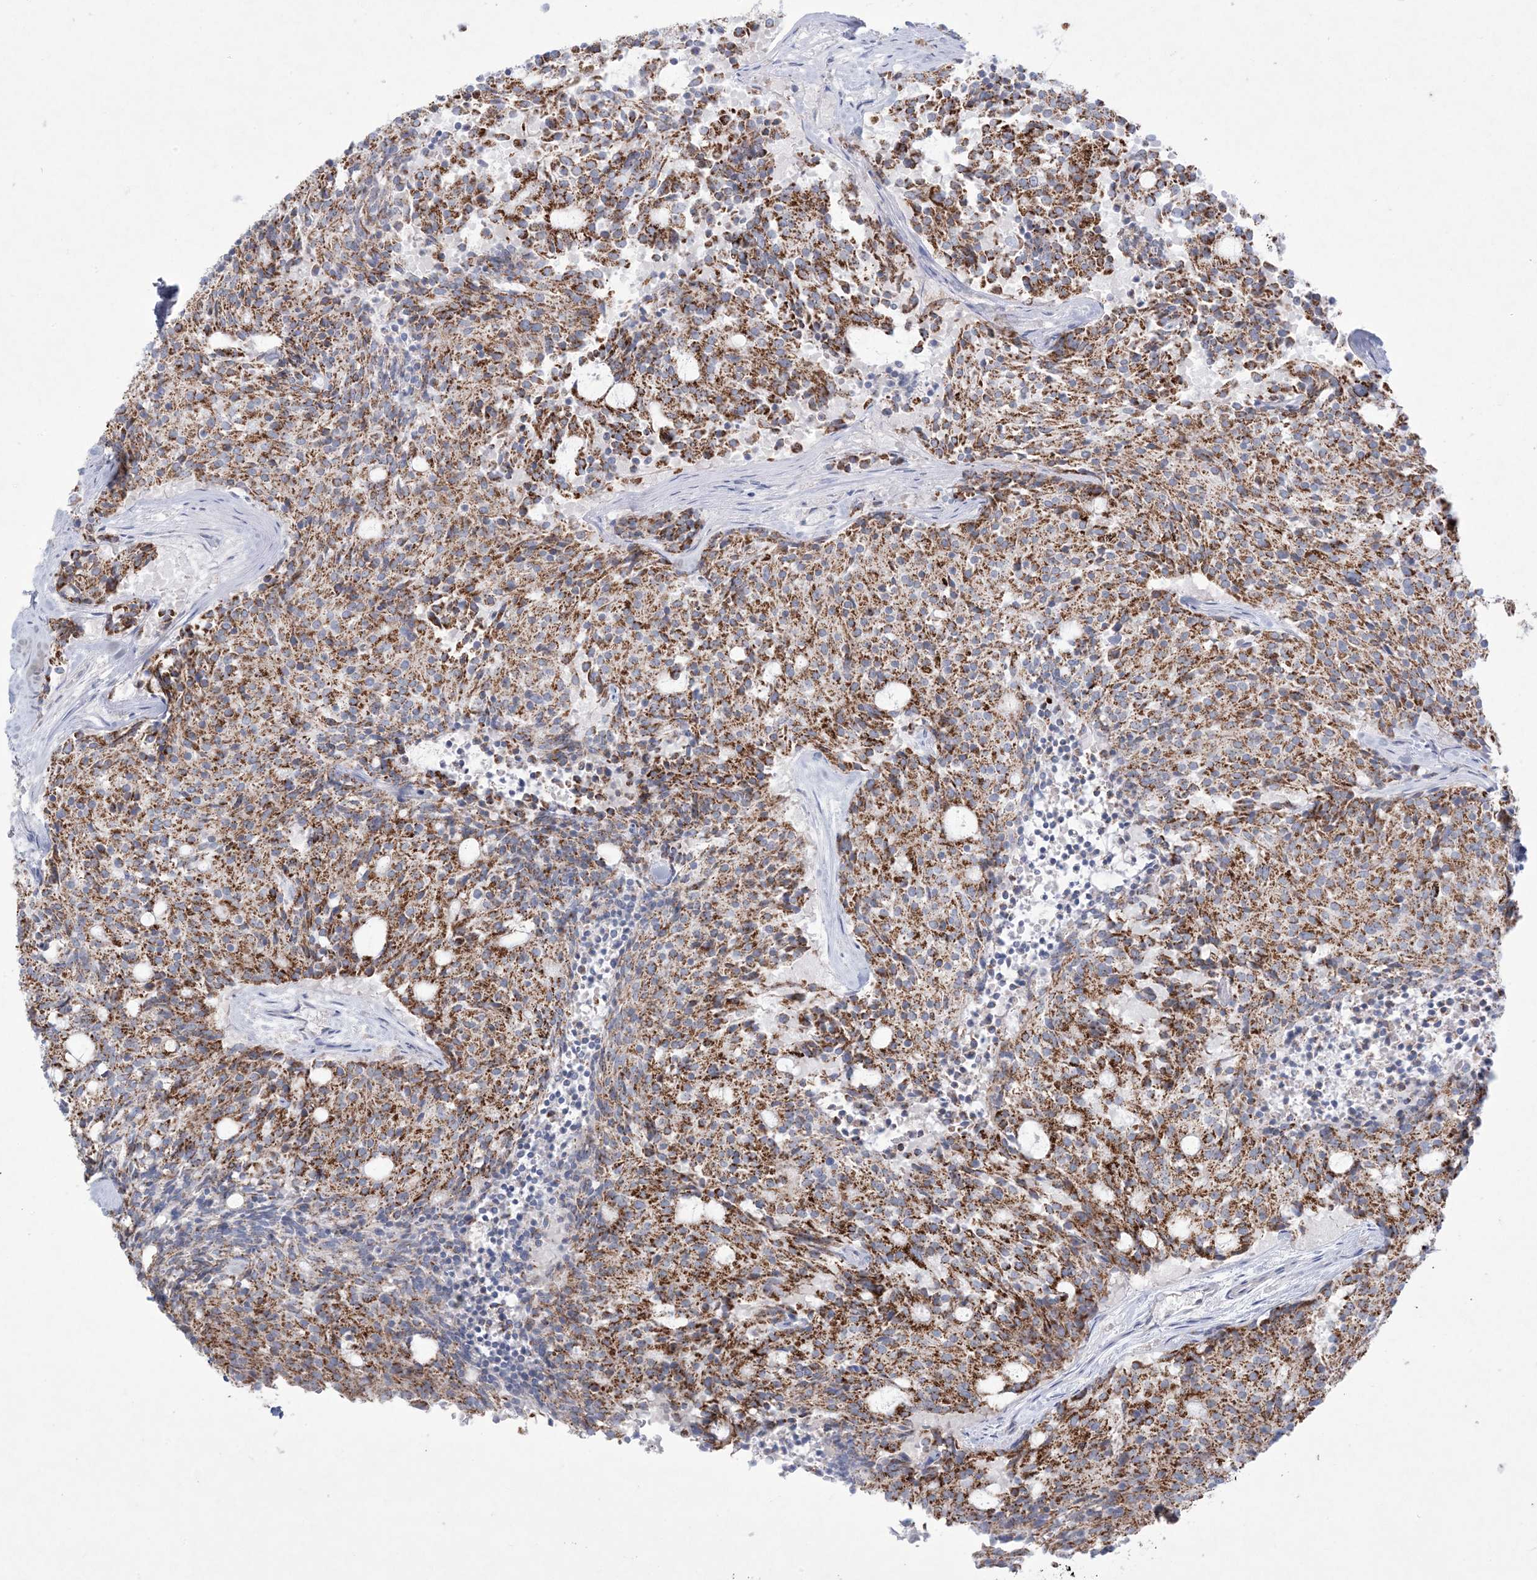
{"staining": {"intensity": "strong", "quantity": ">75%", "location": "cytoplasmic/membranous"}, "tissue": "carcinoid", "cell_type": "Tumor cells", "image_type": "cancer", "snomed": [{"axis": "morphology", "description": "Carcinoid, malignant, NOS"}, {"axis": "topography", "description": "Pancreas"}], "caption": "Immunohistochemical staining of malignant carcinoid reveals strong cytoplasmic/membranous protein staining in about >75% of tumor cells.", "gene": "KCTD6", "patient": {"sex": "female", "age": 54}}